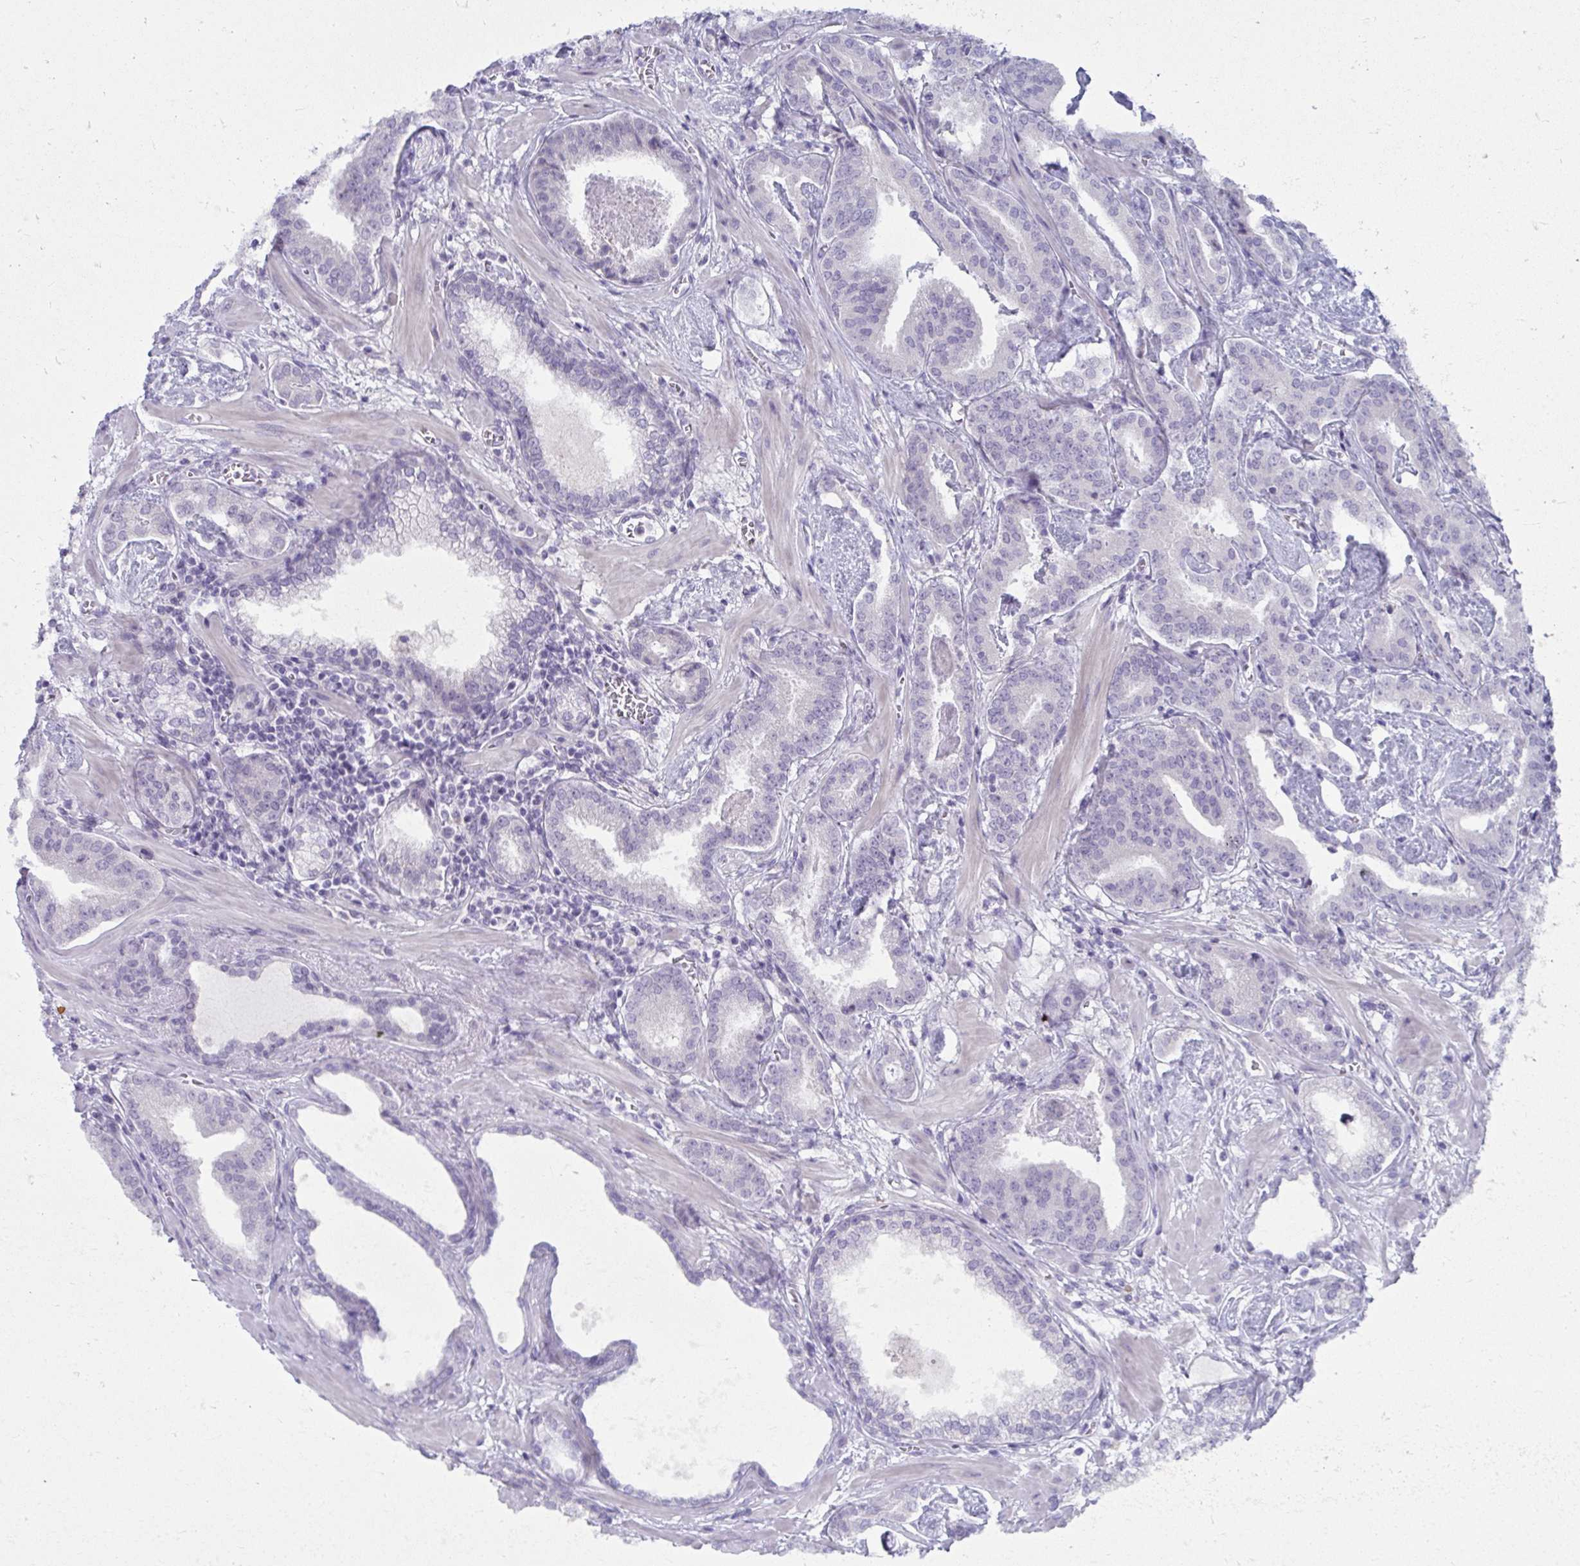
{"staining": {"intensity": "negative", "quantity": "none", "location": "none"}, "tissue": "prostate cancer", "cell_type": "Tumor cells", "image_type": "cancer", "snomed": [{"axis": "morphology", "description": "Adenocarcinoma, Low grade"}, {"axis": "topography", "description": "Prostate"}], "caption": "A high-resolution photomicrograph shows IHC staining of prostate adenocarcinoma (low-grade), which exhibits no significant expression in tumor cells. (DAB immunohistochemistry, high magnification).", "gene": "UGT3A2", "patient": {"sex": "male", "age": 62}}